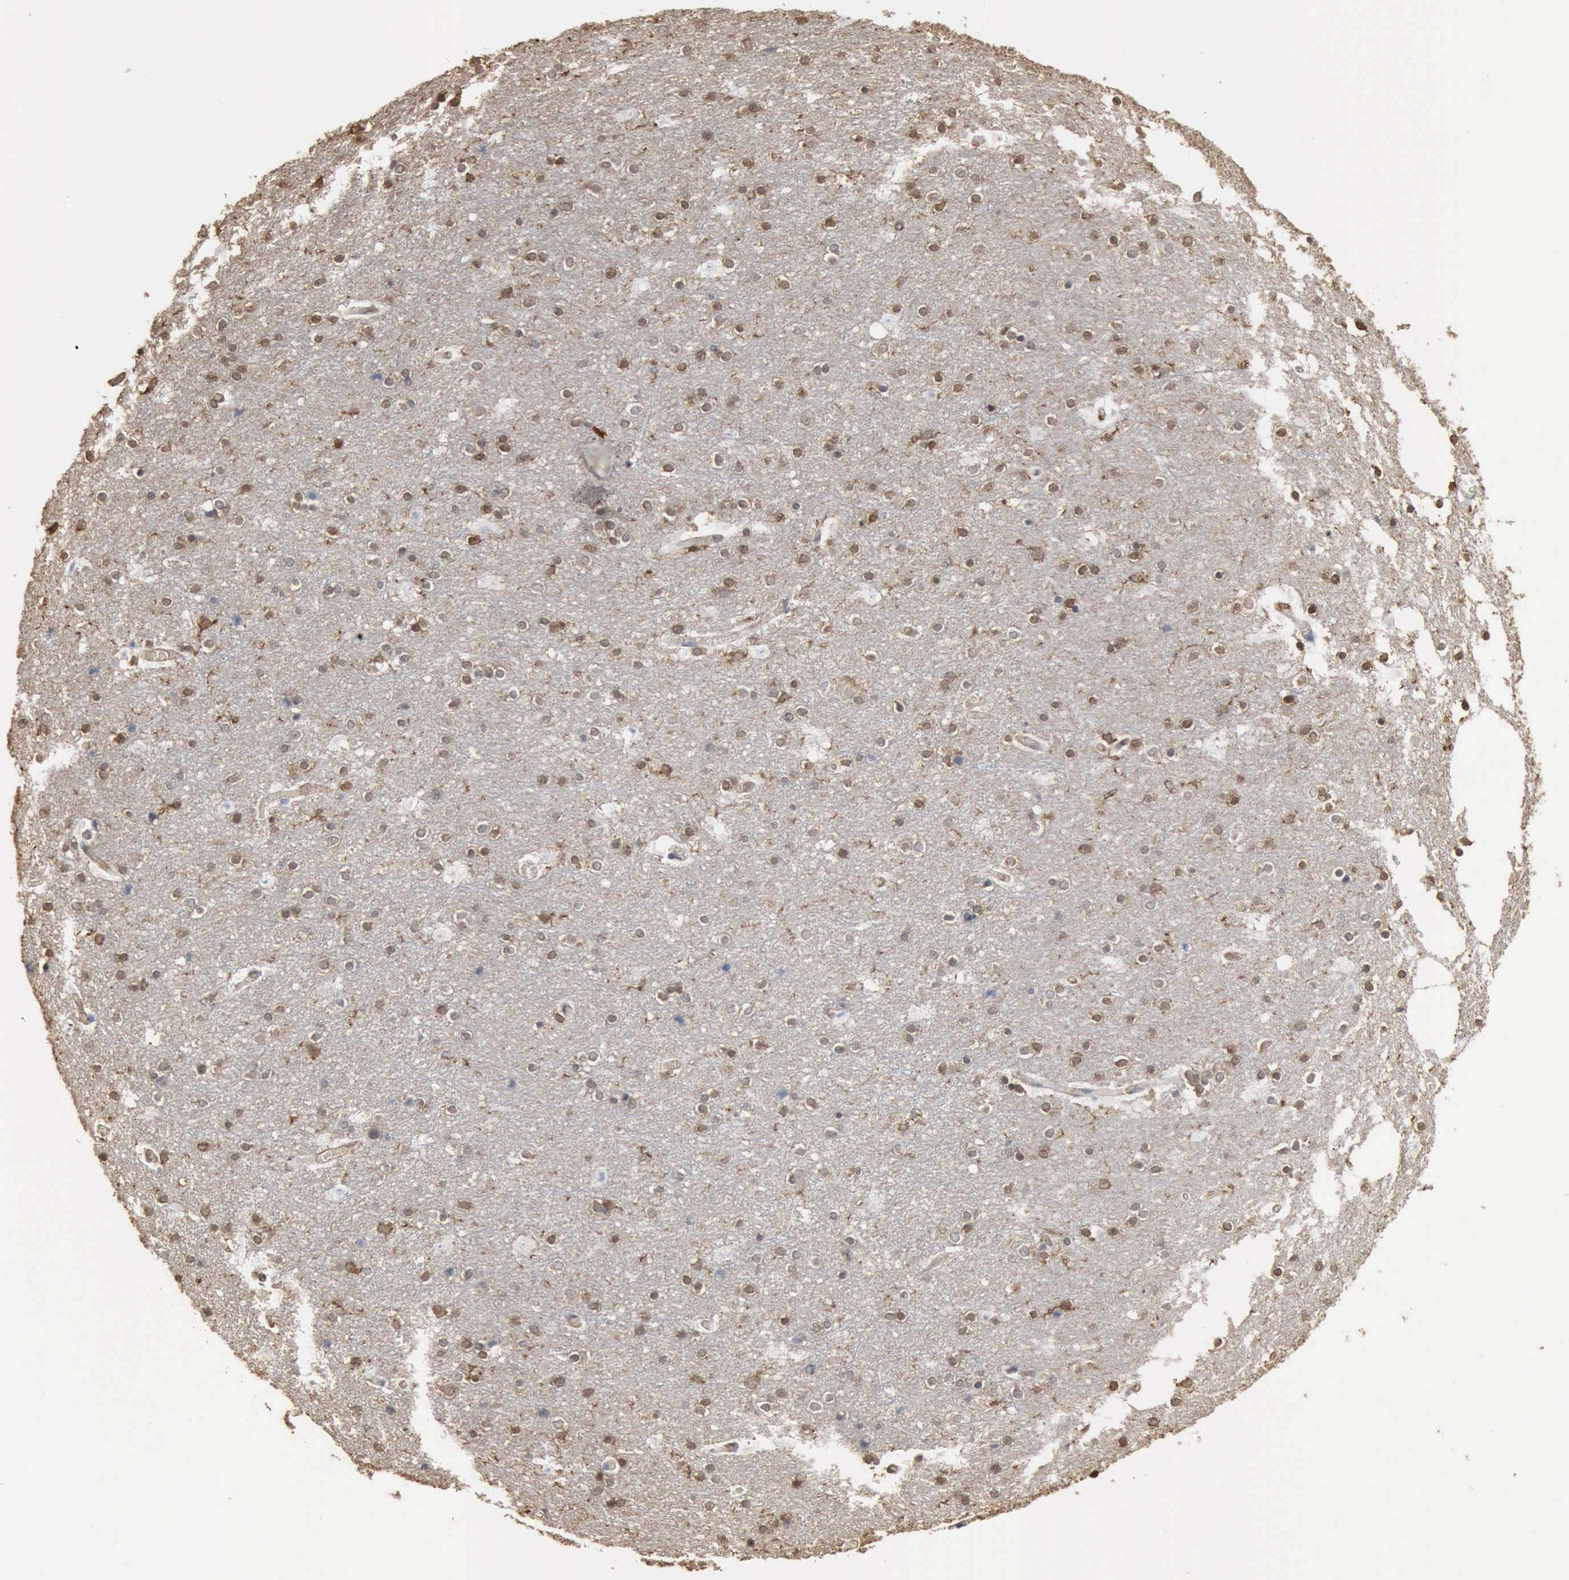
{"staining": {"intensity": "negative", "quantity": "none", "location": "none"}, "tissue": "cerebral cortex", "cell_type": "Endothelial cells", "image_type": "normal", "snomed": [{"axis": "morphology", "description": "Normal tissue, NOS"}, {"axis": "topography", "description": "Cerebral cortex"}], "caption": "Immunohistochemical staining of benign cerebral cortex exhibits no significant expression in endothelial cells.", "gene": "FSCN1", "patient": {"sex": "female", "age": 54}}